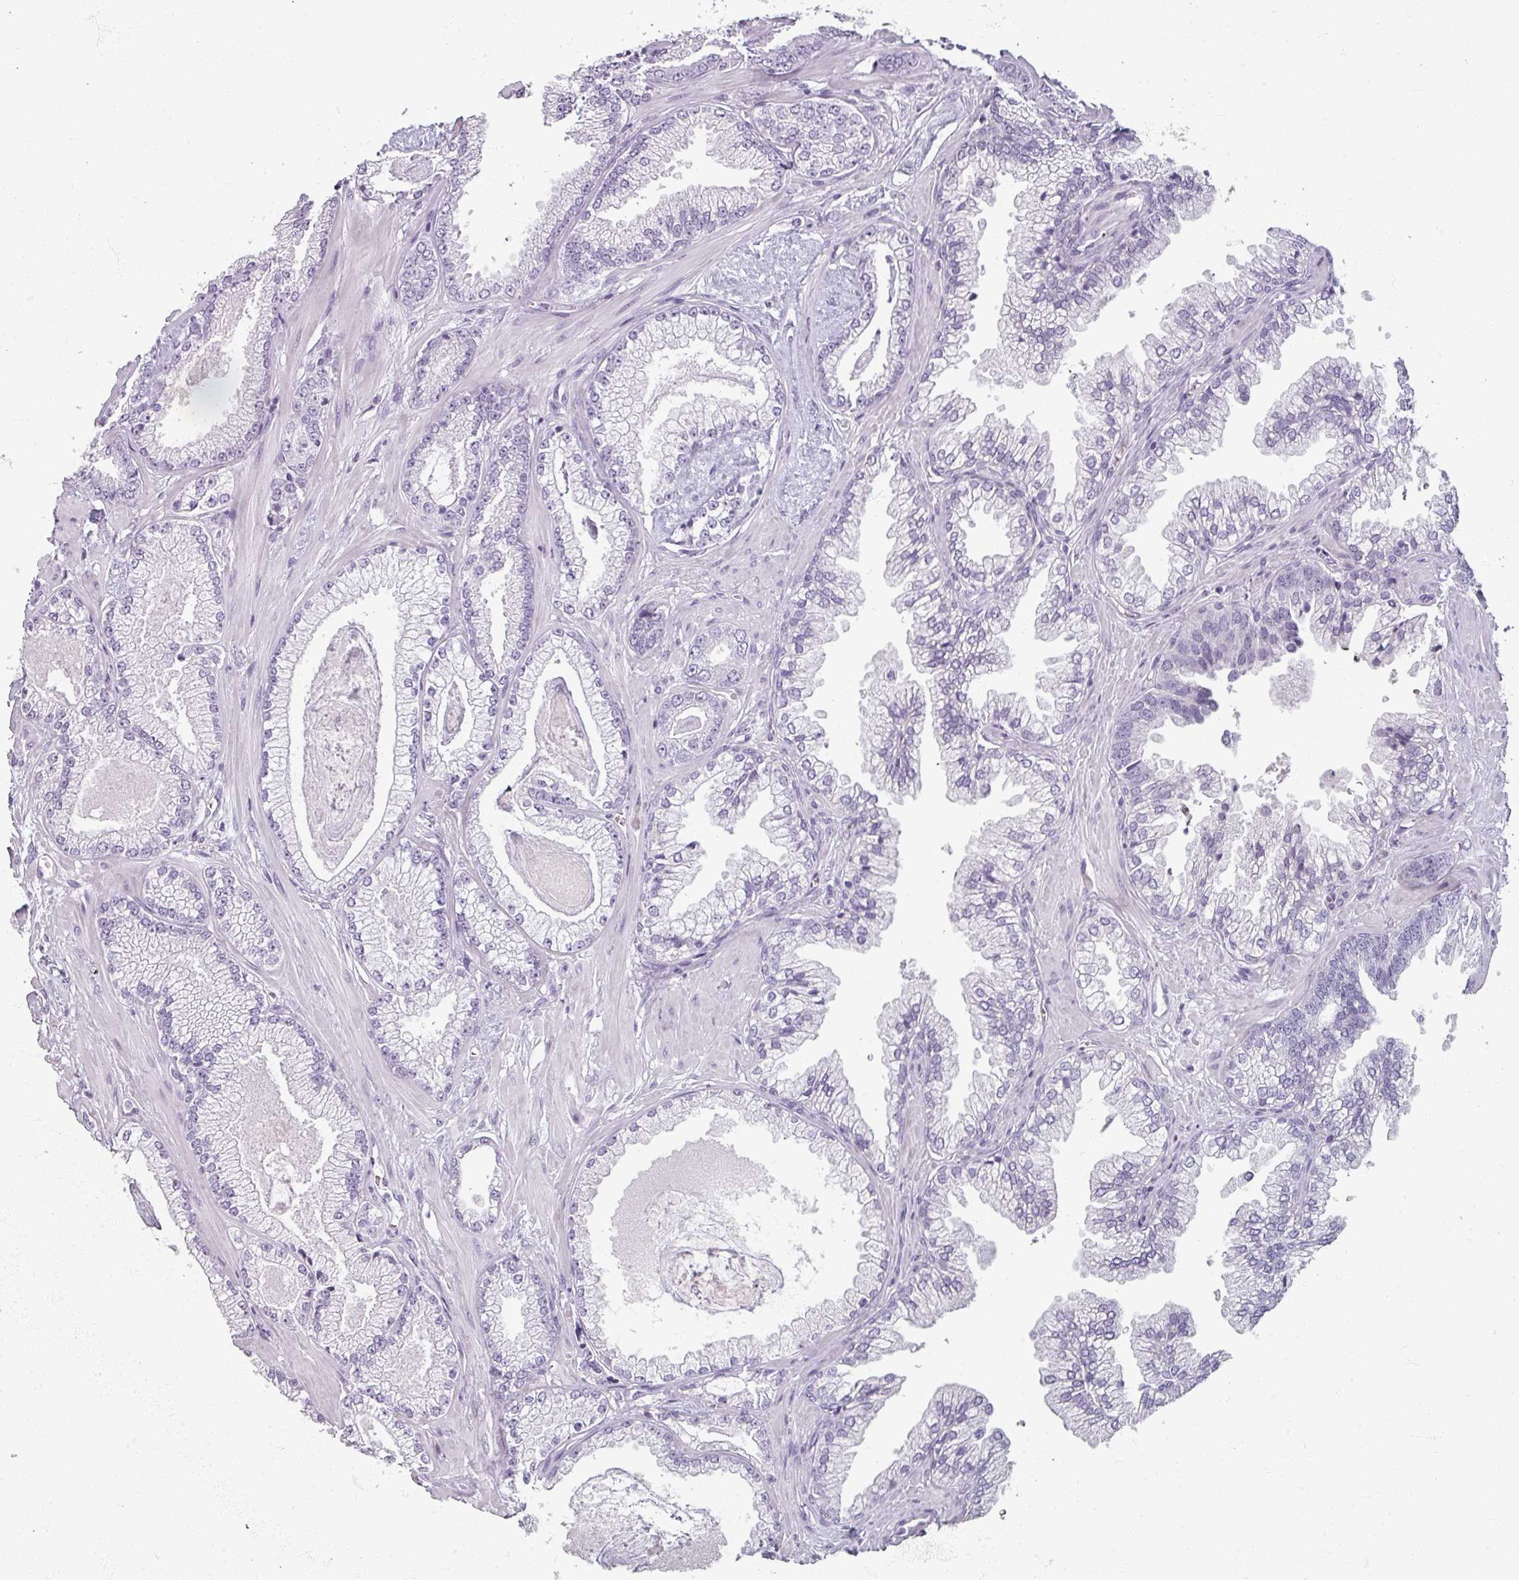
{"staining": {"intensity": "negative", "quantity": "none", "location": "none"}, "tissue": "prostate cancer", "cell_type": "Tumor cells", "image_type": "cancer", "snomed": [{"axis": "morphology", "description": "Adenocarcinoma, Low grade"}, {"axis": "topography", "description": "Prostate"}], "caption": "There is no significant expression in tumor cells of adenocarcinoma (low-grade) (prostate). Nuclei are stained in blue.", "gene": "REG3G", "patient": {"sex": "male", "age": 60}}